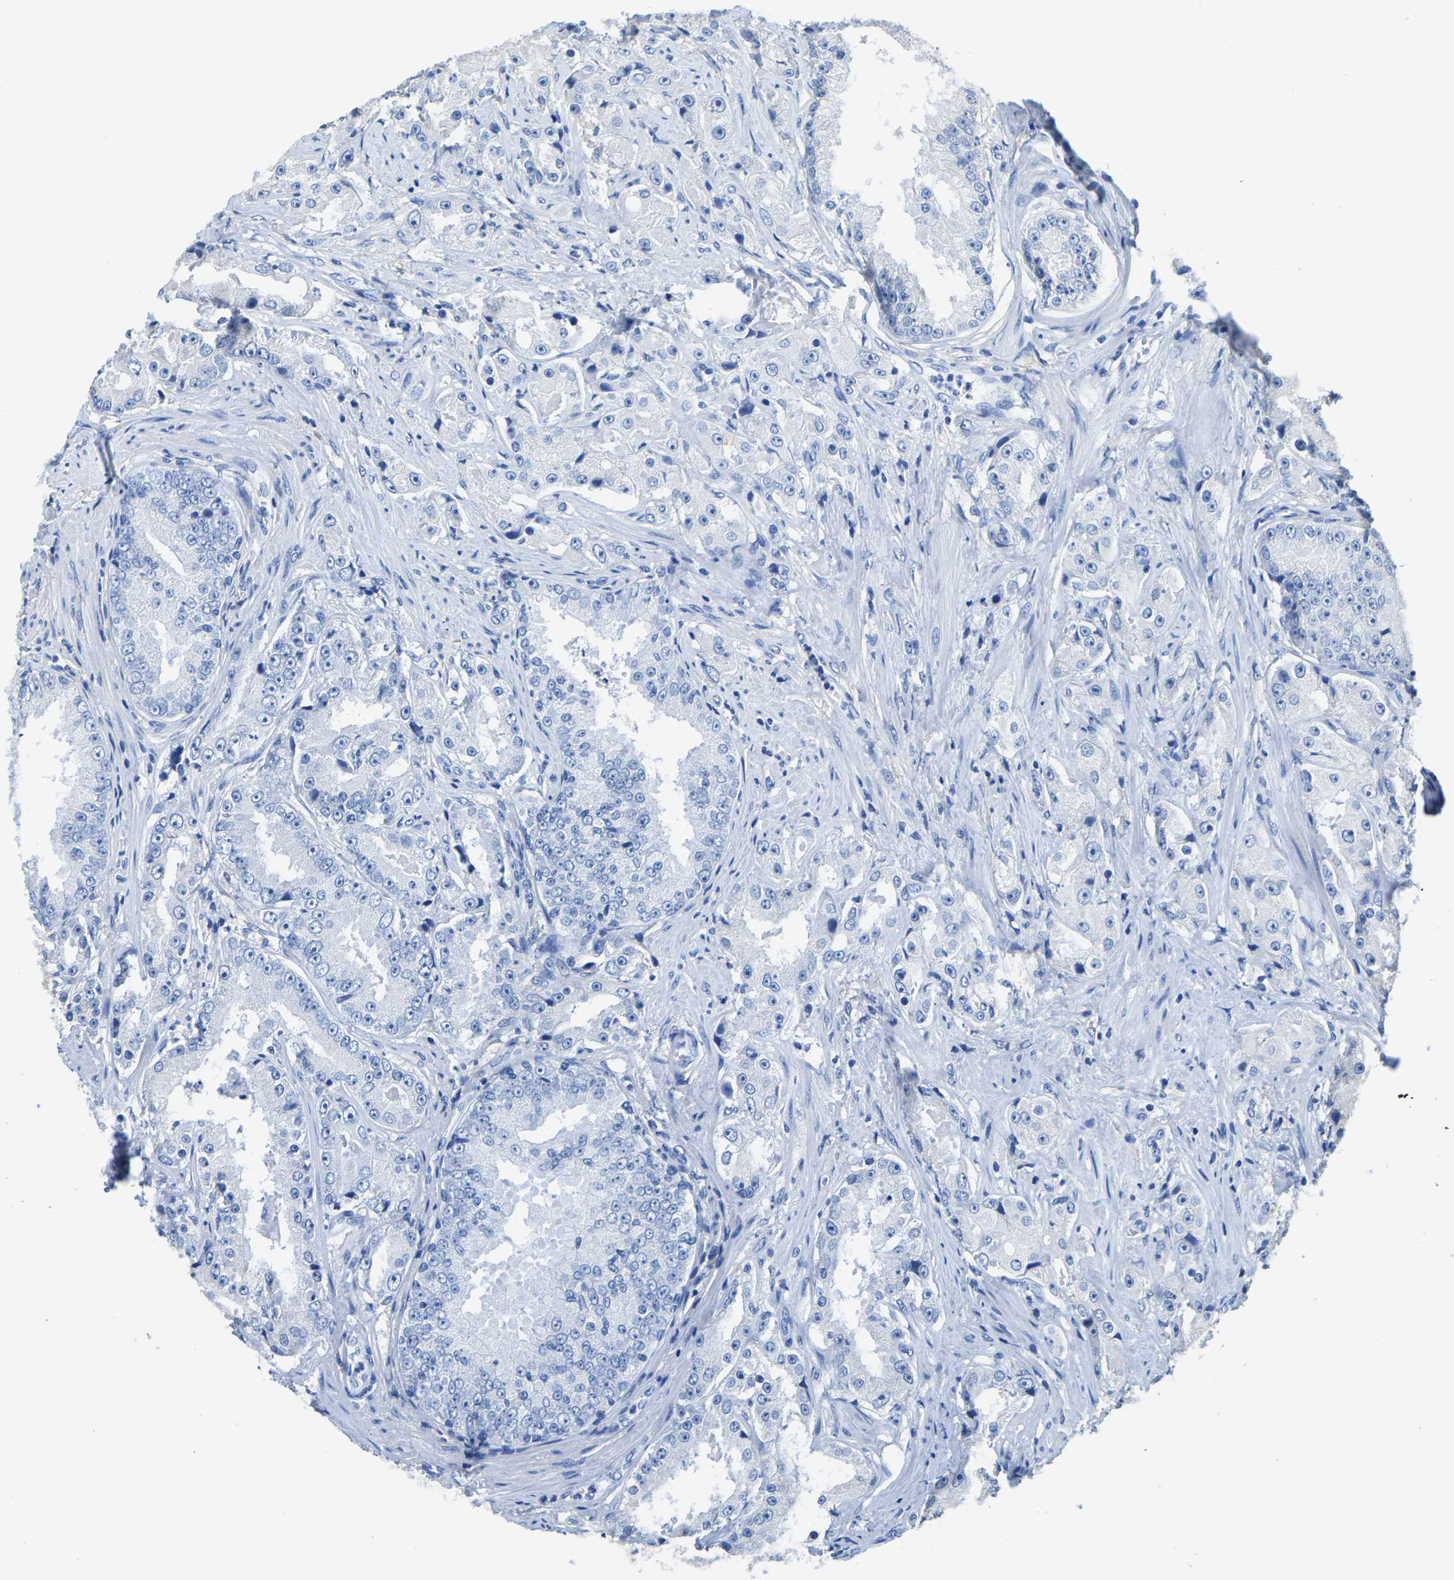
{"staining": {"intensity": "negative", "quantity": "none", "location": "none"}, "tissue": "prostate cancer", "cell_type": "Tumor cells", "image_type": "cancer", "snomed": [{"axis": "morphology", "description": "Adenocarcinoma, High grade"}, {"axis": "topography", "description": "Prostate"}], "caption": "A high-resolution histopathology image shows IHC staining of prostate cancer (adenocarcinoma (high-grade)), which exhibits no significant staining in tumor cells.", "gene": "ZDHHC13", "patient": {"sex": "male", "age": 73}}